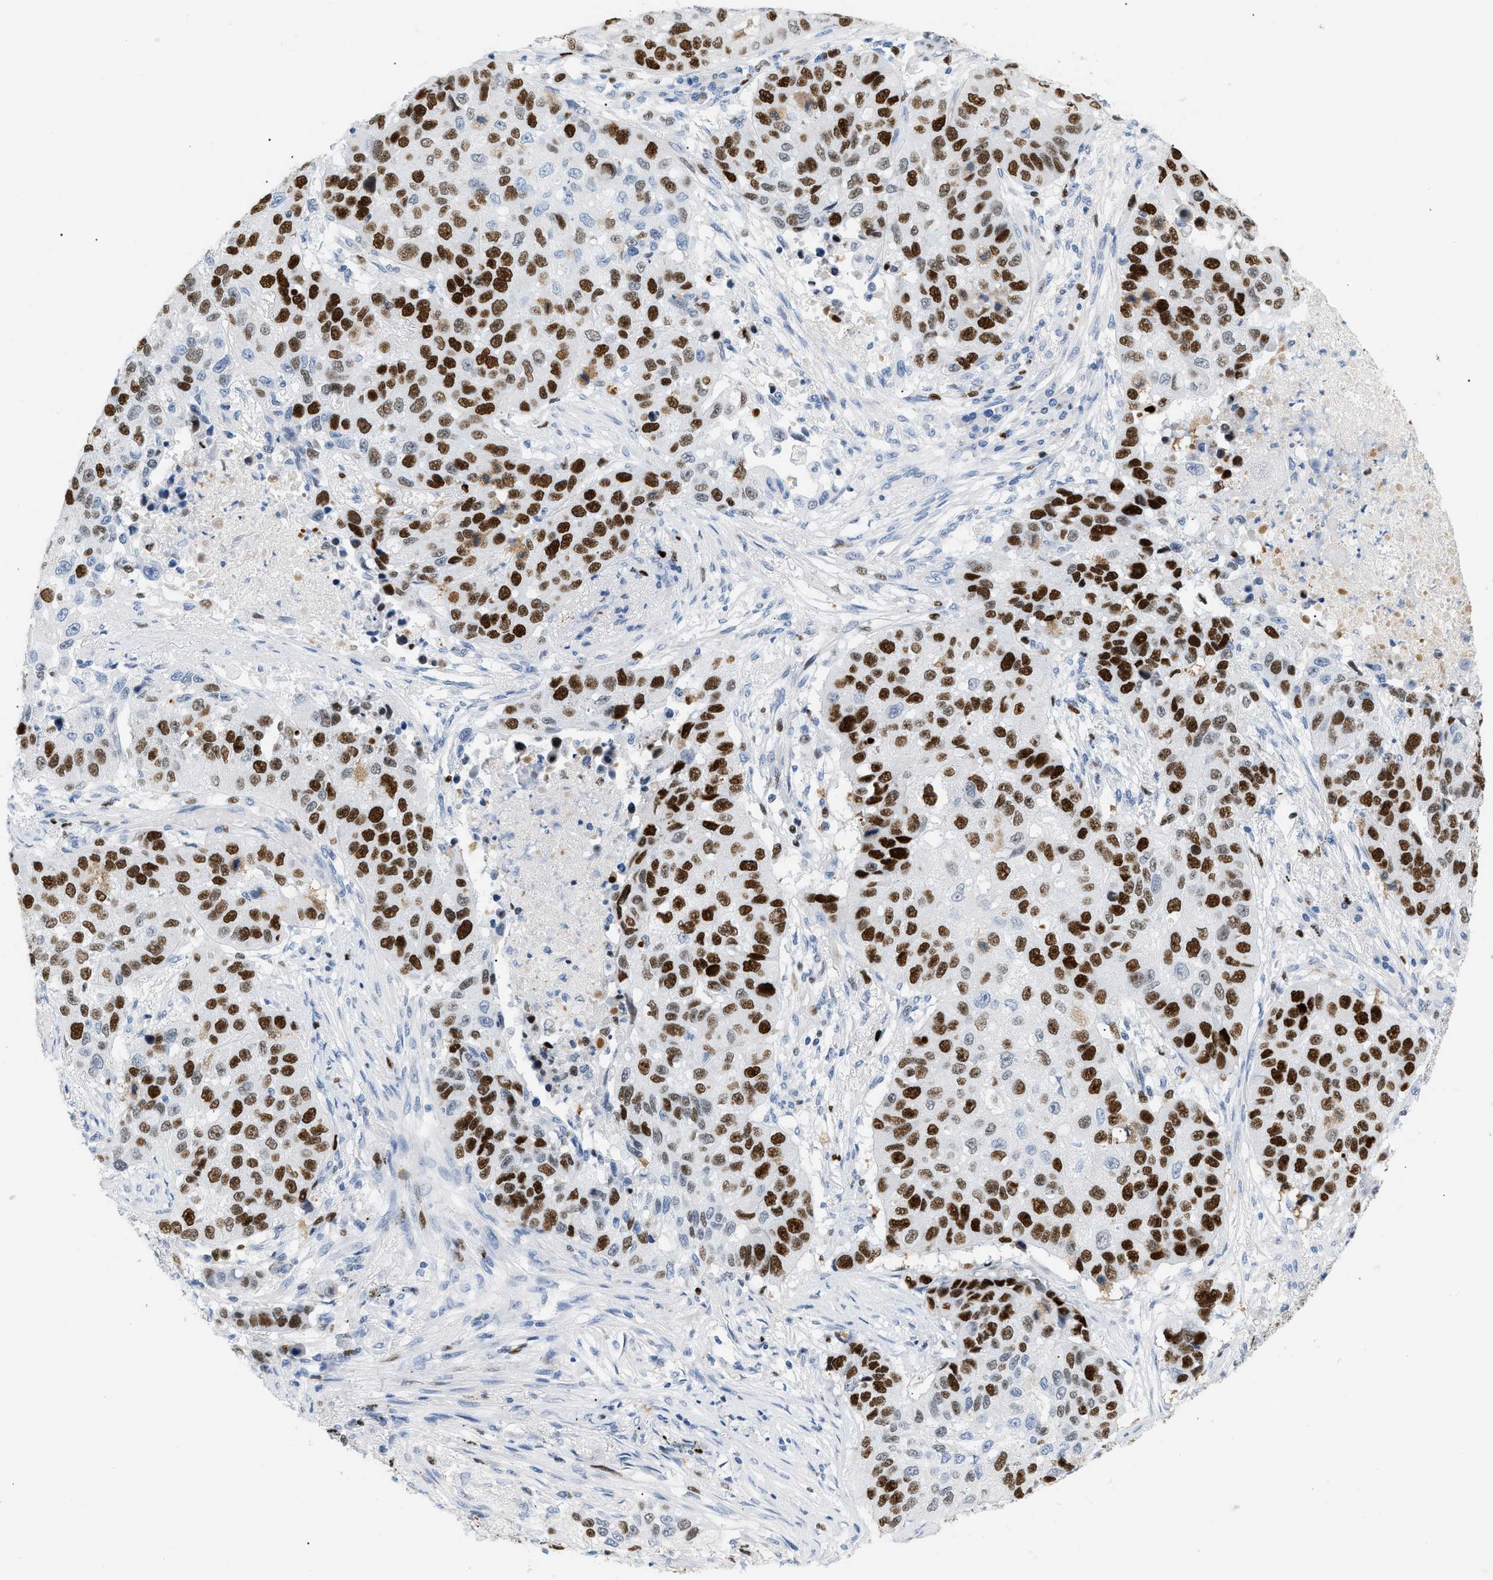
{"staining": {"intensity": "strong", "quantity": ">75%", "location": "nuclear"}, "tissue": "lung cancer", "cell_type": "Tumor cells", "image_type": "cancer", "snomed": [{"axis": "morphology", "description": "Squamous cell carcinoma, NOS"}, {"axis": "topography", "description": "Lung"}], "caption": "Immunohistochemistry (DAB (3,3'-diaminobenzidine)) staining of lung cancer demonstrates strong nuclear protein staining in approximately >75% of tumor cells.", "gene": "MCM7", "patient": {"sex": "male", "age": 57}}